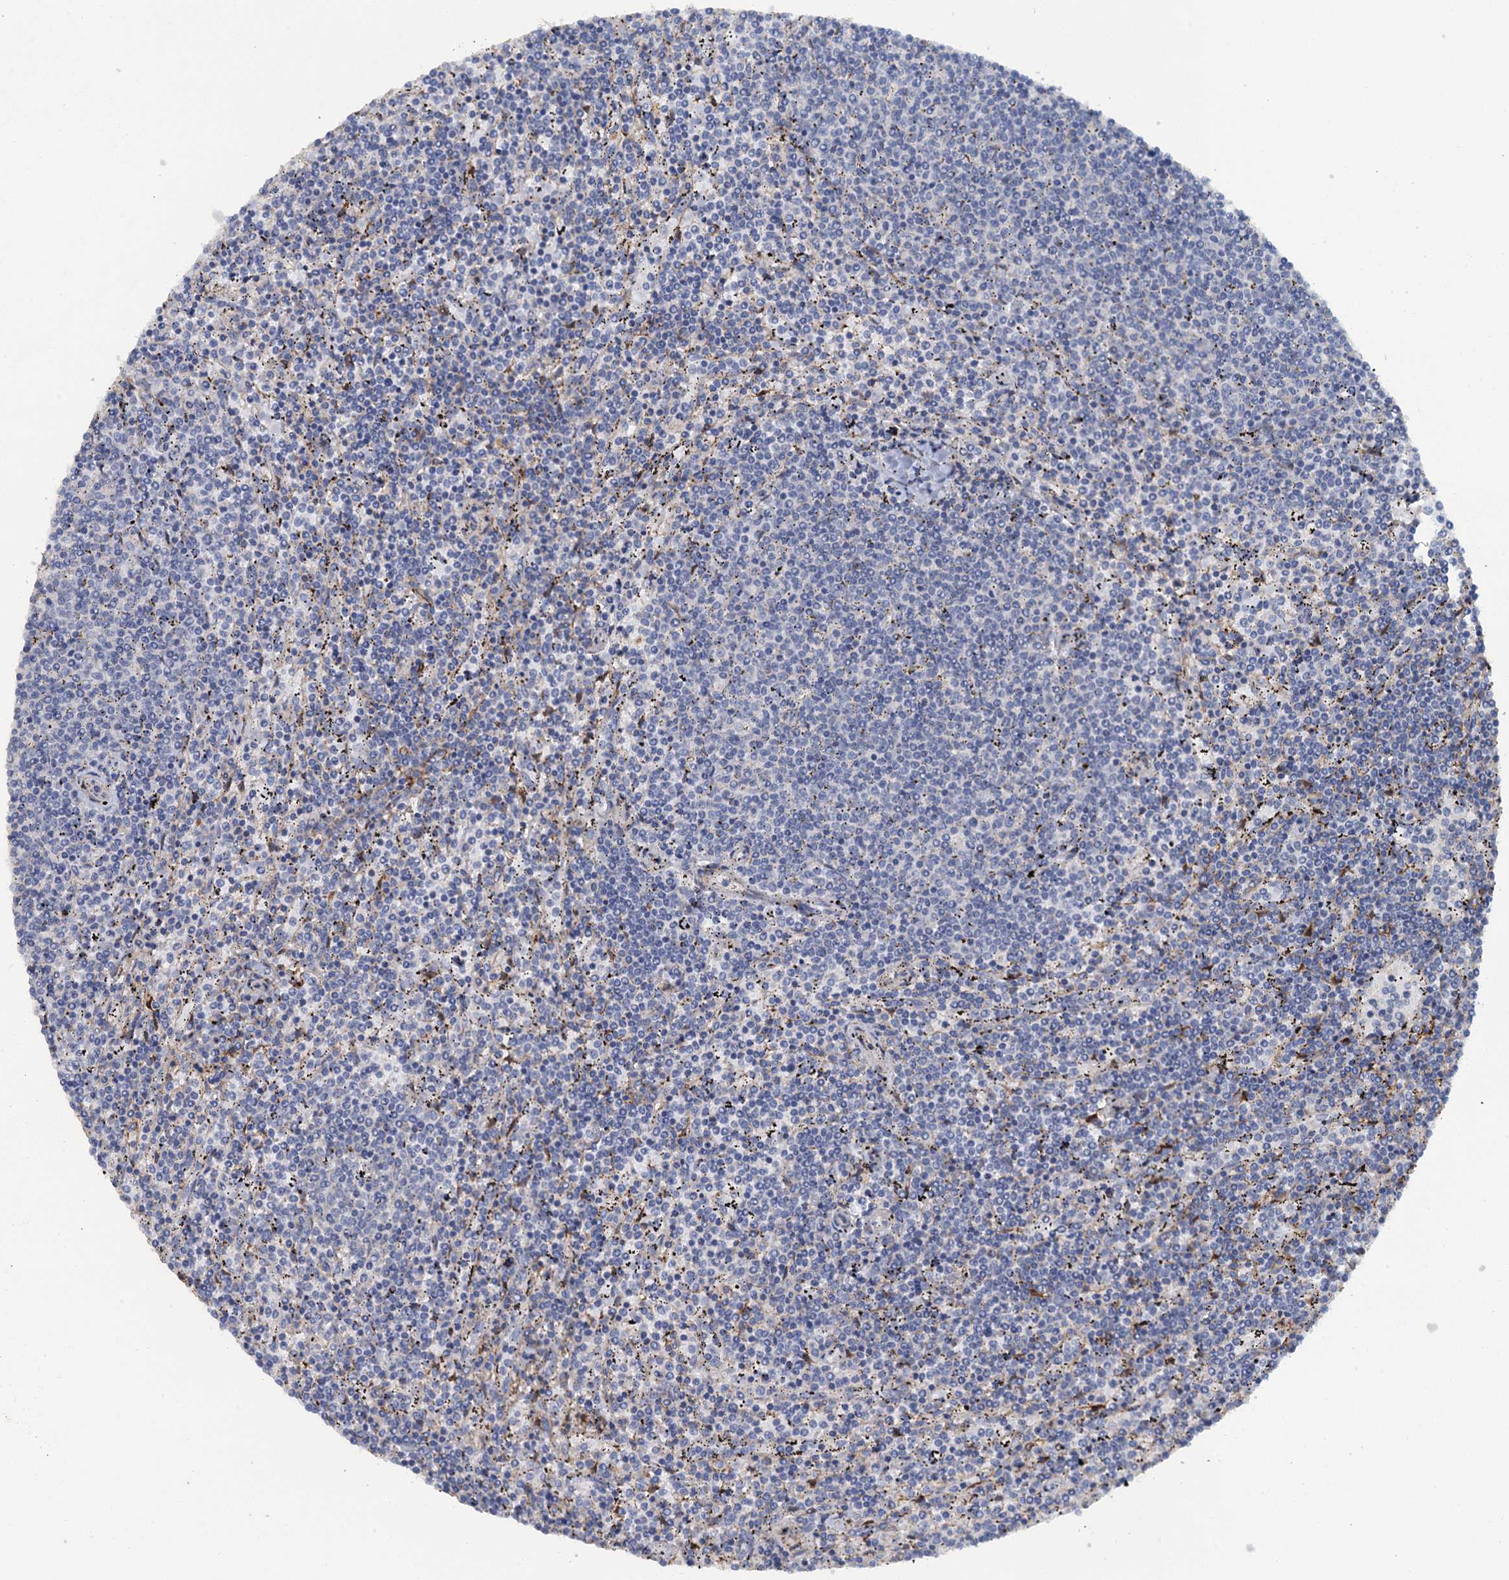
{"staining": {"intensity": "negative", "quantity": "none", "location": "none"}, "tissue": "lymphoma", "cell_type": "Tumor cells", "image_type": "cancer", "snomed": [{"axis": "morphology", "description": "Malignant lymphoma, non-Hodgkin's type, Low grade"}, {"axis": "topography", "description": "Spleen"}], "caption": "The micrograph displays no staining of tumor cells in malignant lymphoma, non-Hodgkin's type (low-grade). The staining is performed using DAB brown chromogen with nuclei counter-stained in using hematoxylin.", "gene": "POGLUT3", "patient": {"sex": "female", "age": 50}}